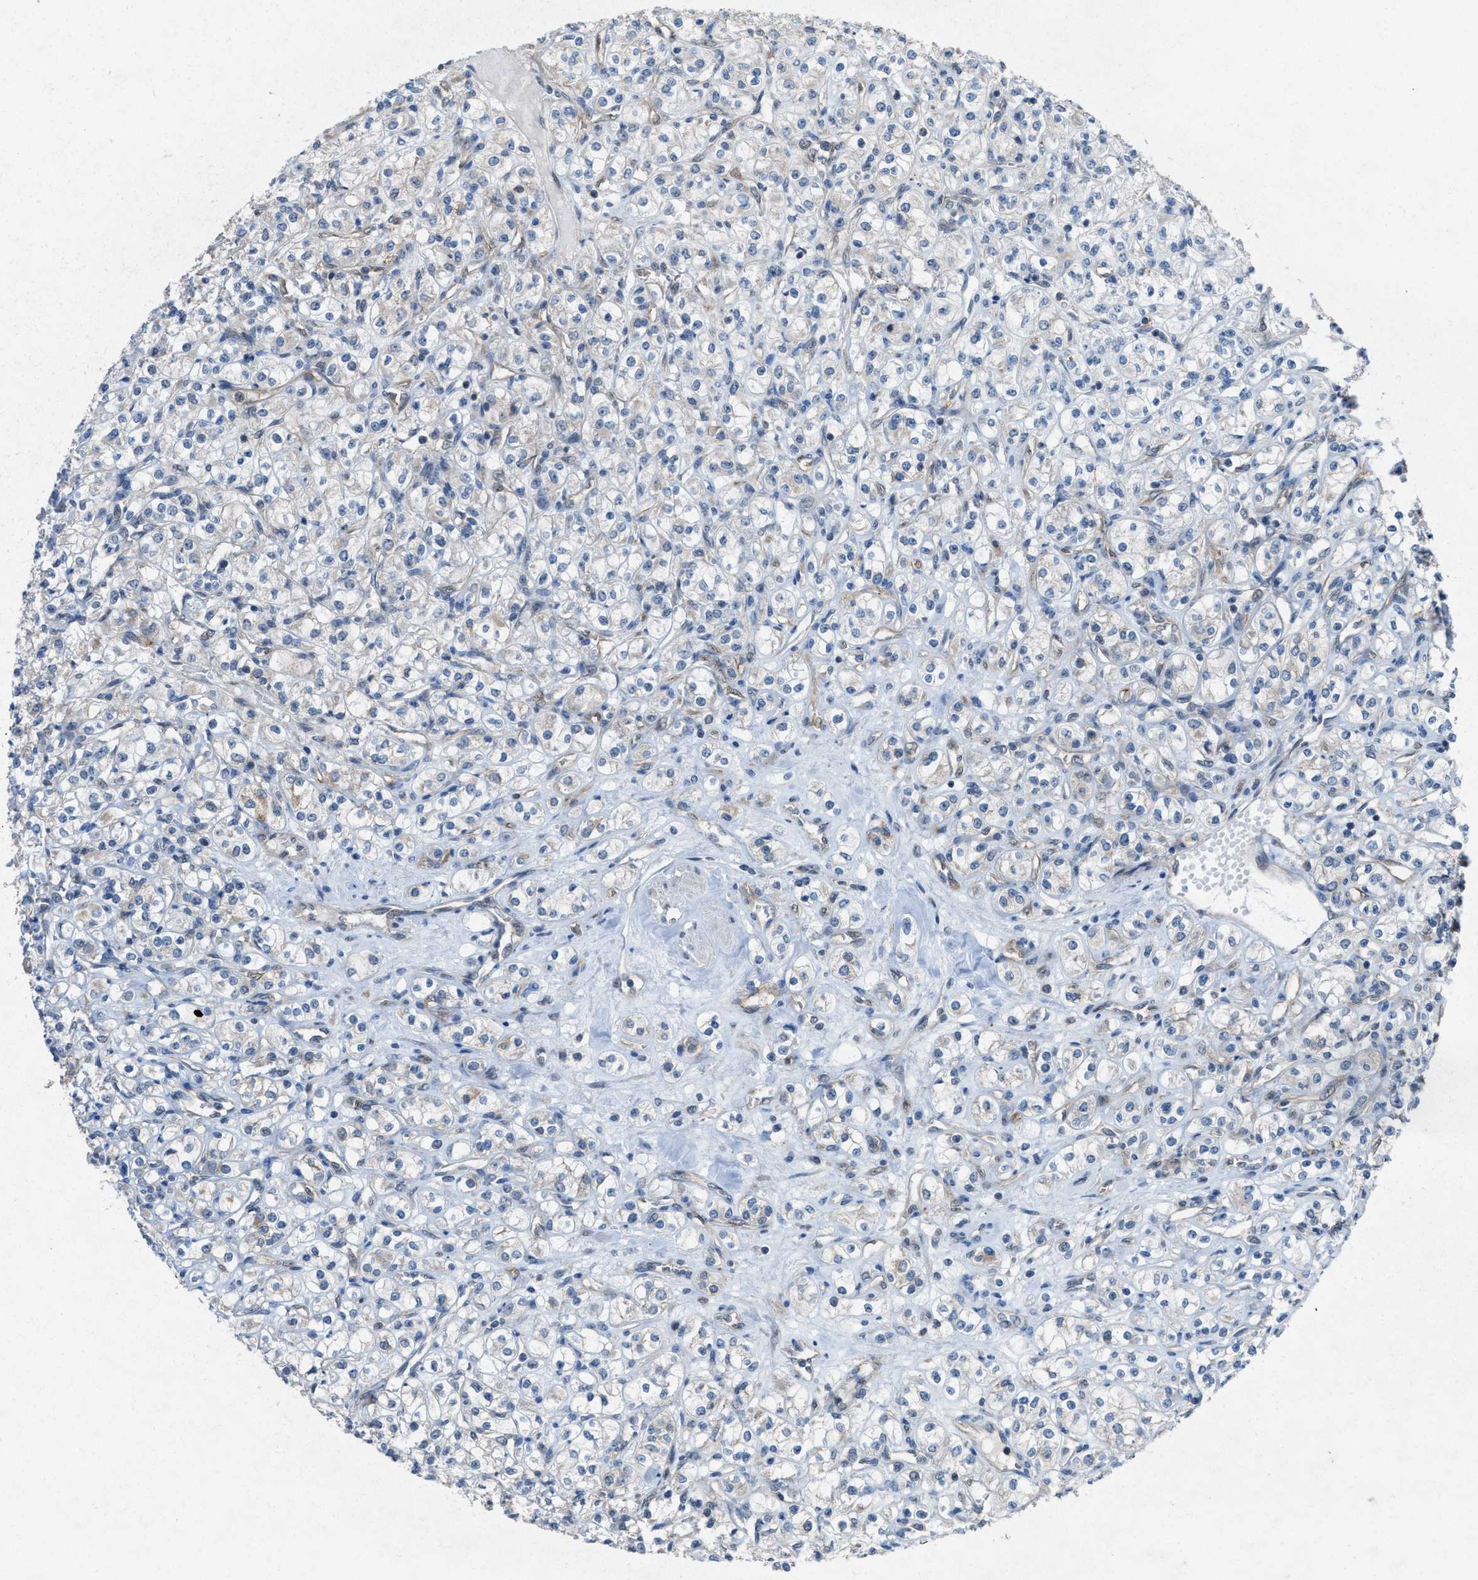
{"staining": {"intensity": "negative", "quantity": "none", "location": "none"}, "tissue": "renal cancer", "cell_type": "Tumor cells", "image_type": "cancer", "snomed": [{"axis": "morphology", "description": "Adenocarcinoma, NOS"}, {"axis": "topography", "description": "Kidney"}], "caption": "Tumor cells are negative for brown protein staining in renal cancer.", "gene": "PLAA", "patient": {"sex": "male", "age": 77}}